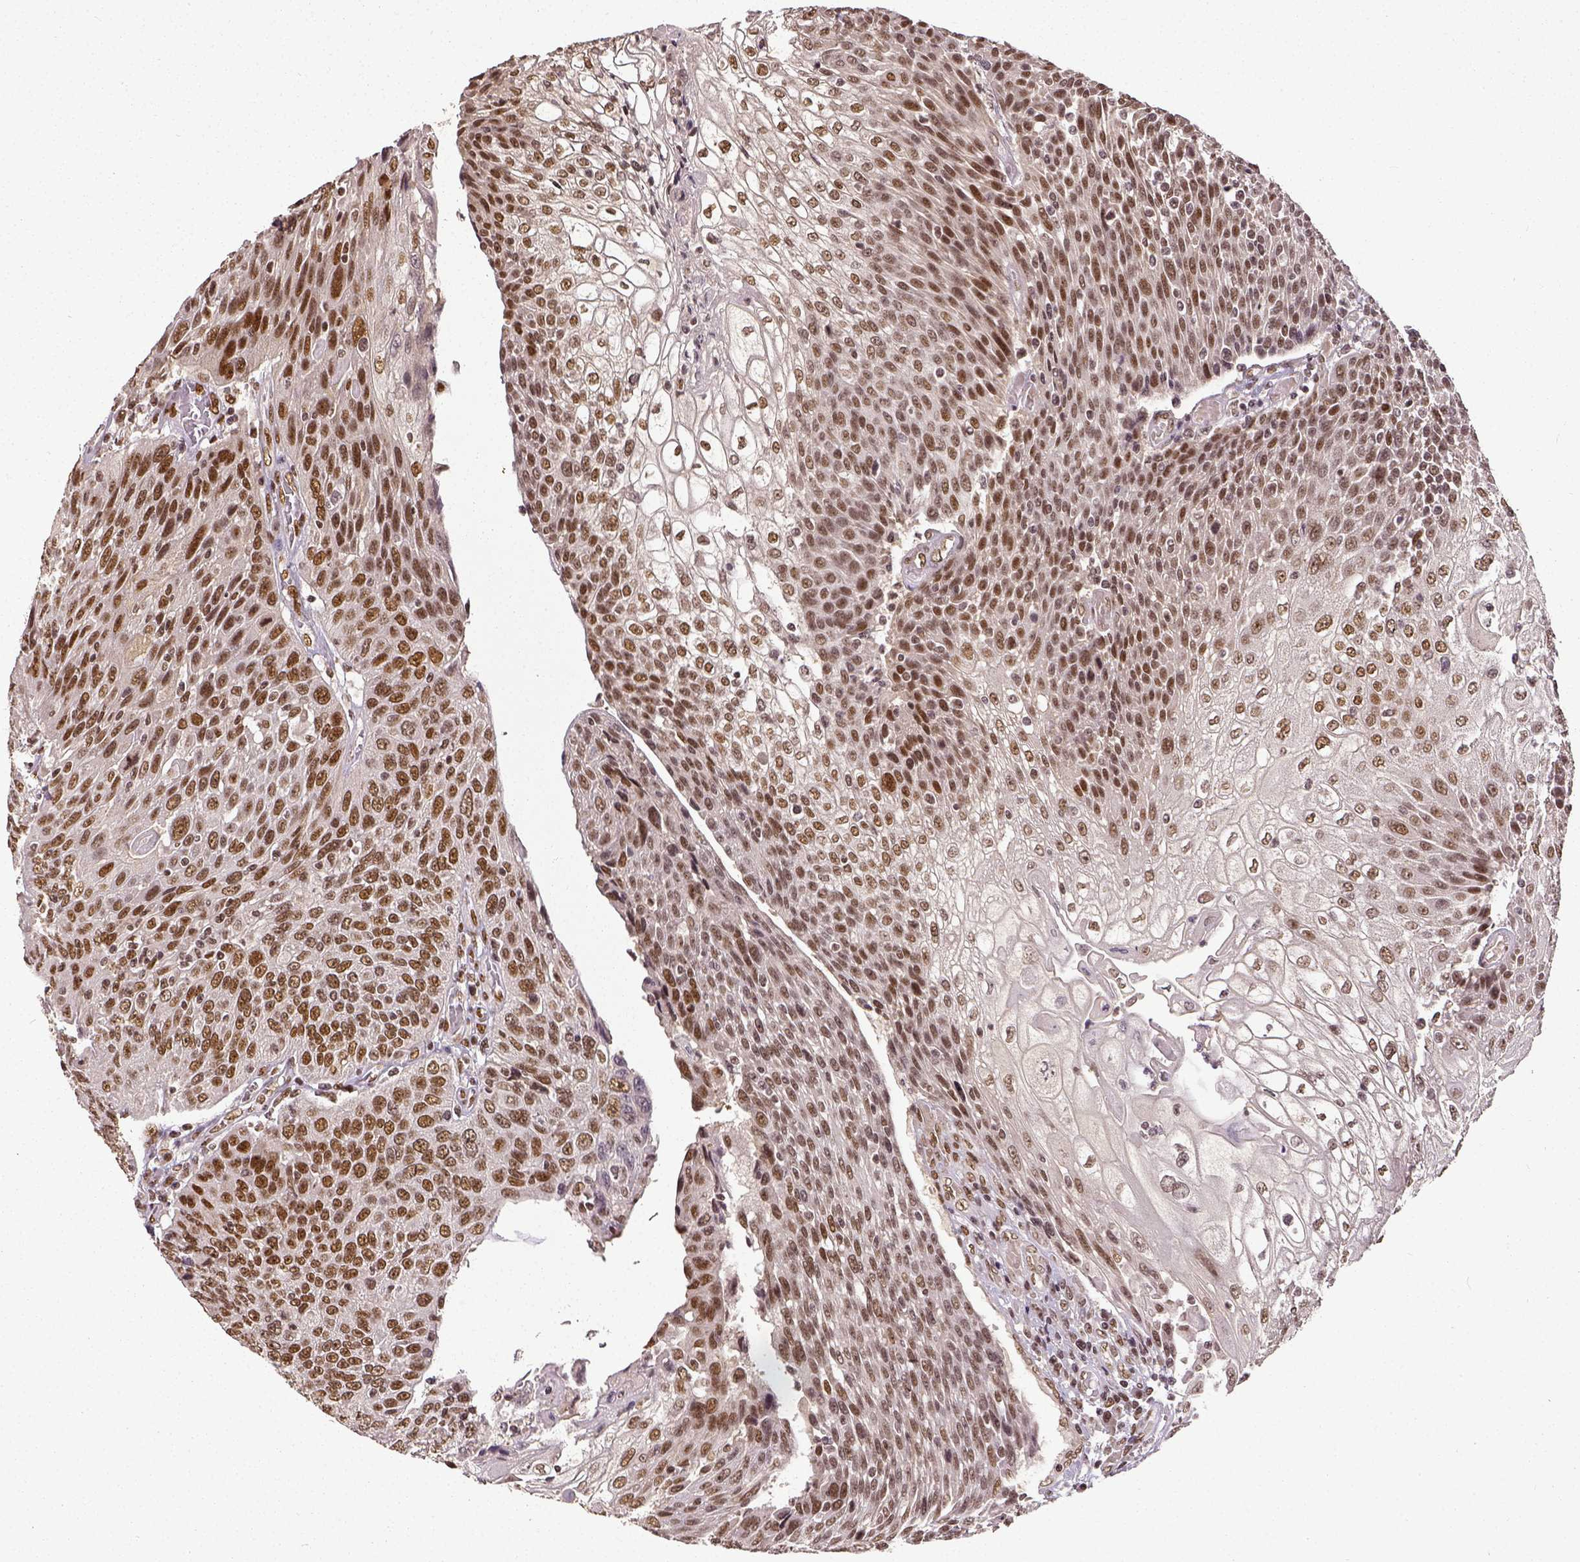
{"staining": {"intensity": "moderate", "quantity": "25%-75%", "location": "nuclear"}, "tissue": "urothelial cancer", "cell_type": "Tumor cells", "image_type": "cancer", "snomed": [{"axis": "morphology", "description": "Urothelial carcinoma, High grade"}, {"axis": "topography", "description": "Urinary bladder"}], "caption": "Tumor cells display moderate nuclear staining in about 25%-75% of cells in high-grade urothelial carcinoma.", "gene": "ATRX", "patient": {"sex": "female", "age": 70}}